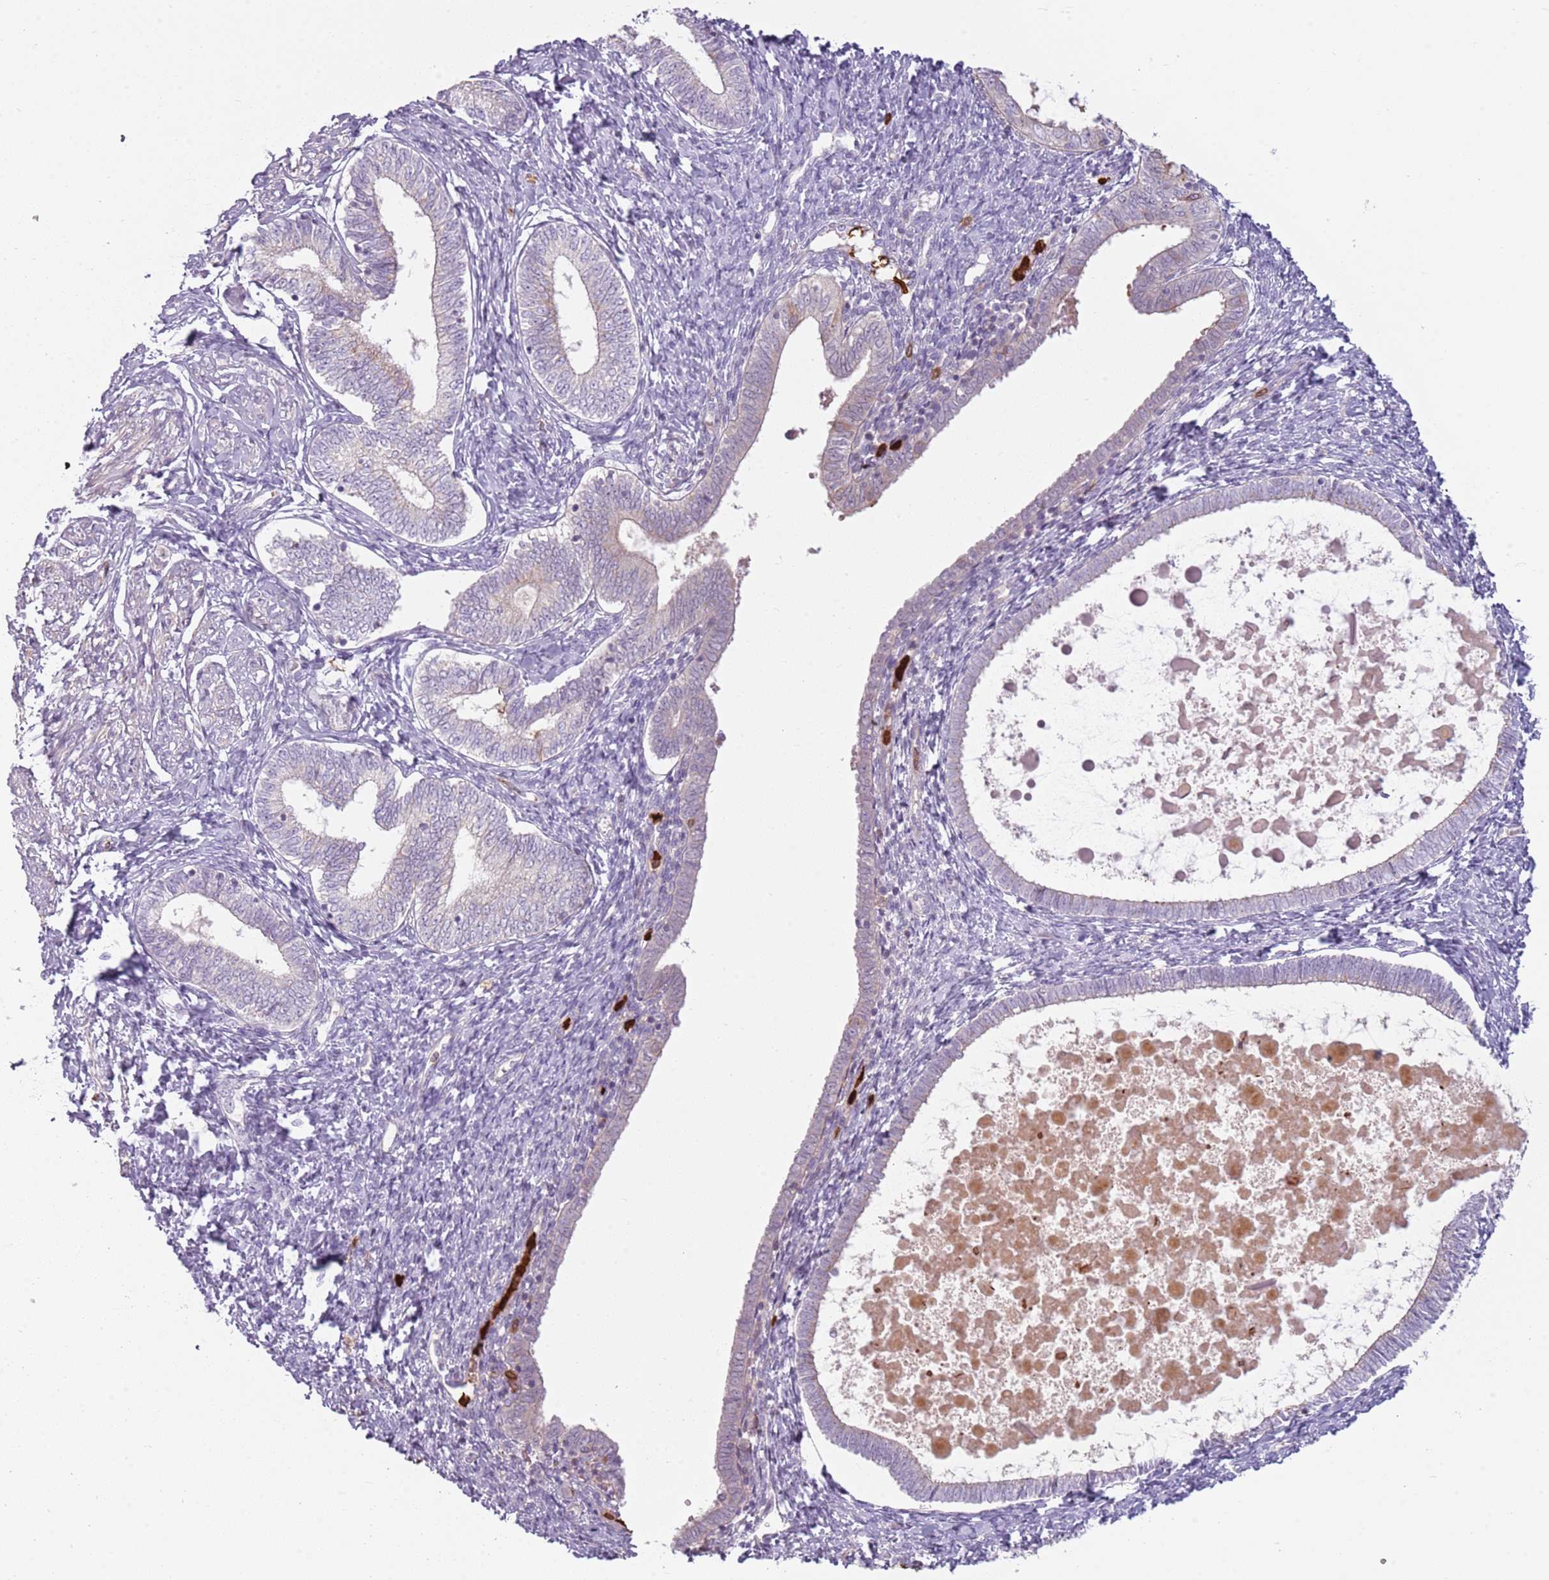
{"staining": {"intensity": "negative", "quantity": "none", "location": "none"}, "tissue": "endometrium", "cell_type": "Cells in endometrial stroma", "image_type": "normal", "snomed": [{"axis": "morphology", "description": "Normal tissue, NOS"}, {"axis": "topography", "description": "Endometrium"}], "caption": "This photomicrograph is of unremarkable endometrium stained with immunohistochemistry to label a protein in brown with the nuclei are counter-stained blue. There is no expression in cells in endometrial stroma.", "gene": "SPAG4", "patient": {"sex": "female", "age": 72}}